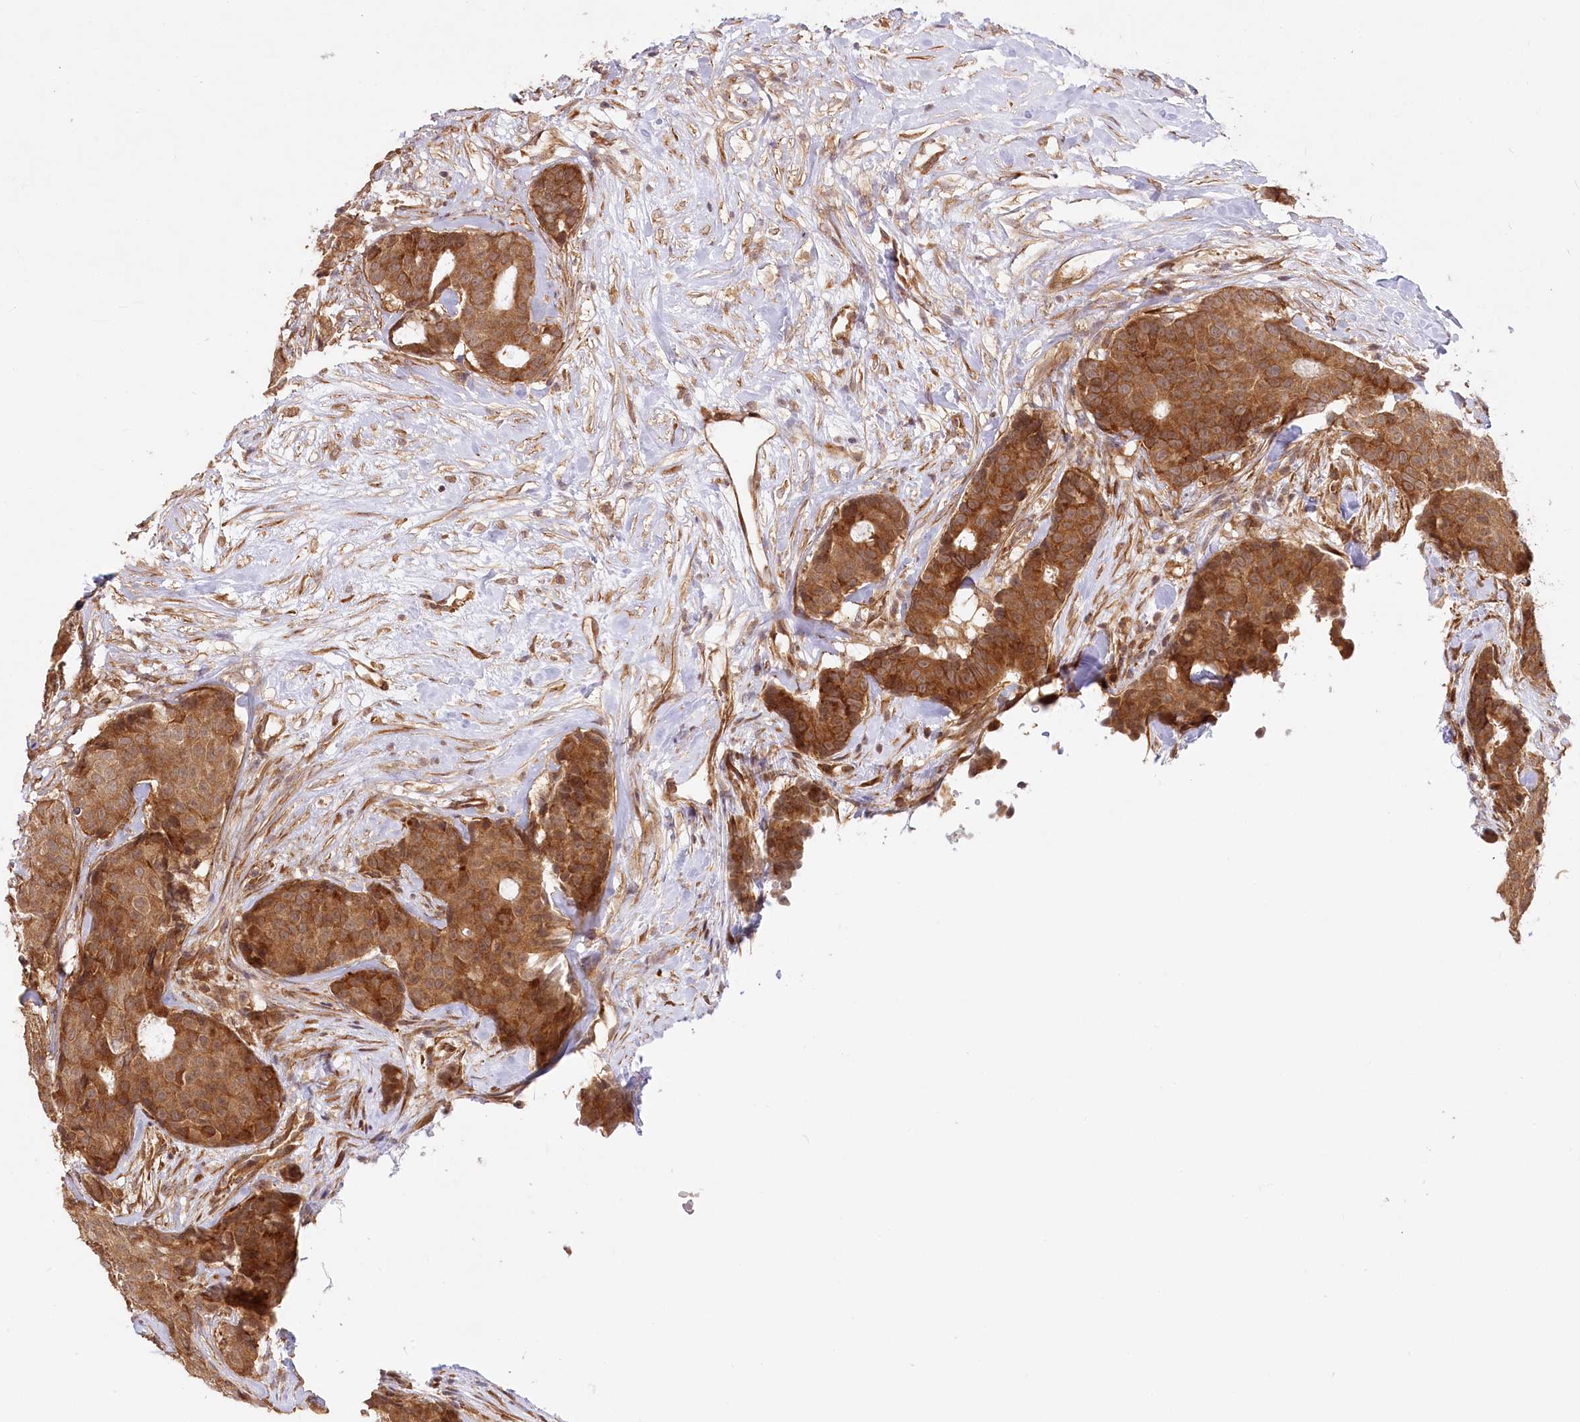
{"staining": {"intensity": "strong", "quantity": ">75%", "location": "cytoplasmic/membranous"}, "tissue": "breast cancer", "cell_type": "Tumor cells", "image_type": "cancer", "snomed": [{"axis": "morphology", "description": "Duct carcinoma"}, {"axis": "topography", "description": "Breast"}], "caption": "Approximately >75% of tumor cells in infiltrating ductal carcinoma (breast) demonstrate strong cytoplasmic/membranous protein expression as visualized by brown immunohistochemical staining.", "gene": "CEP70", "patient": {"sex": "female", "age": 75}}